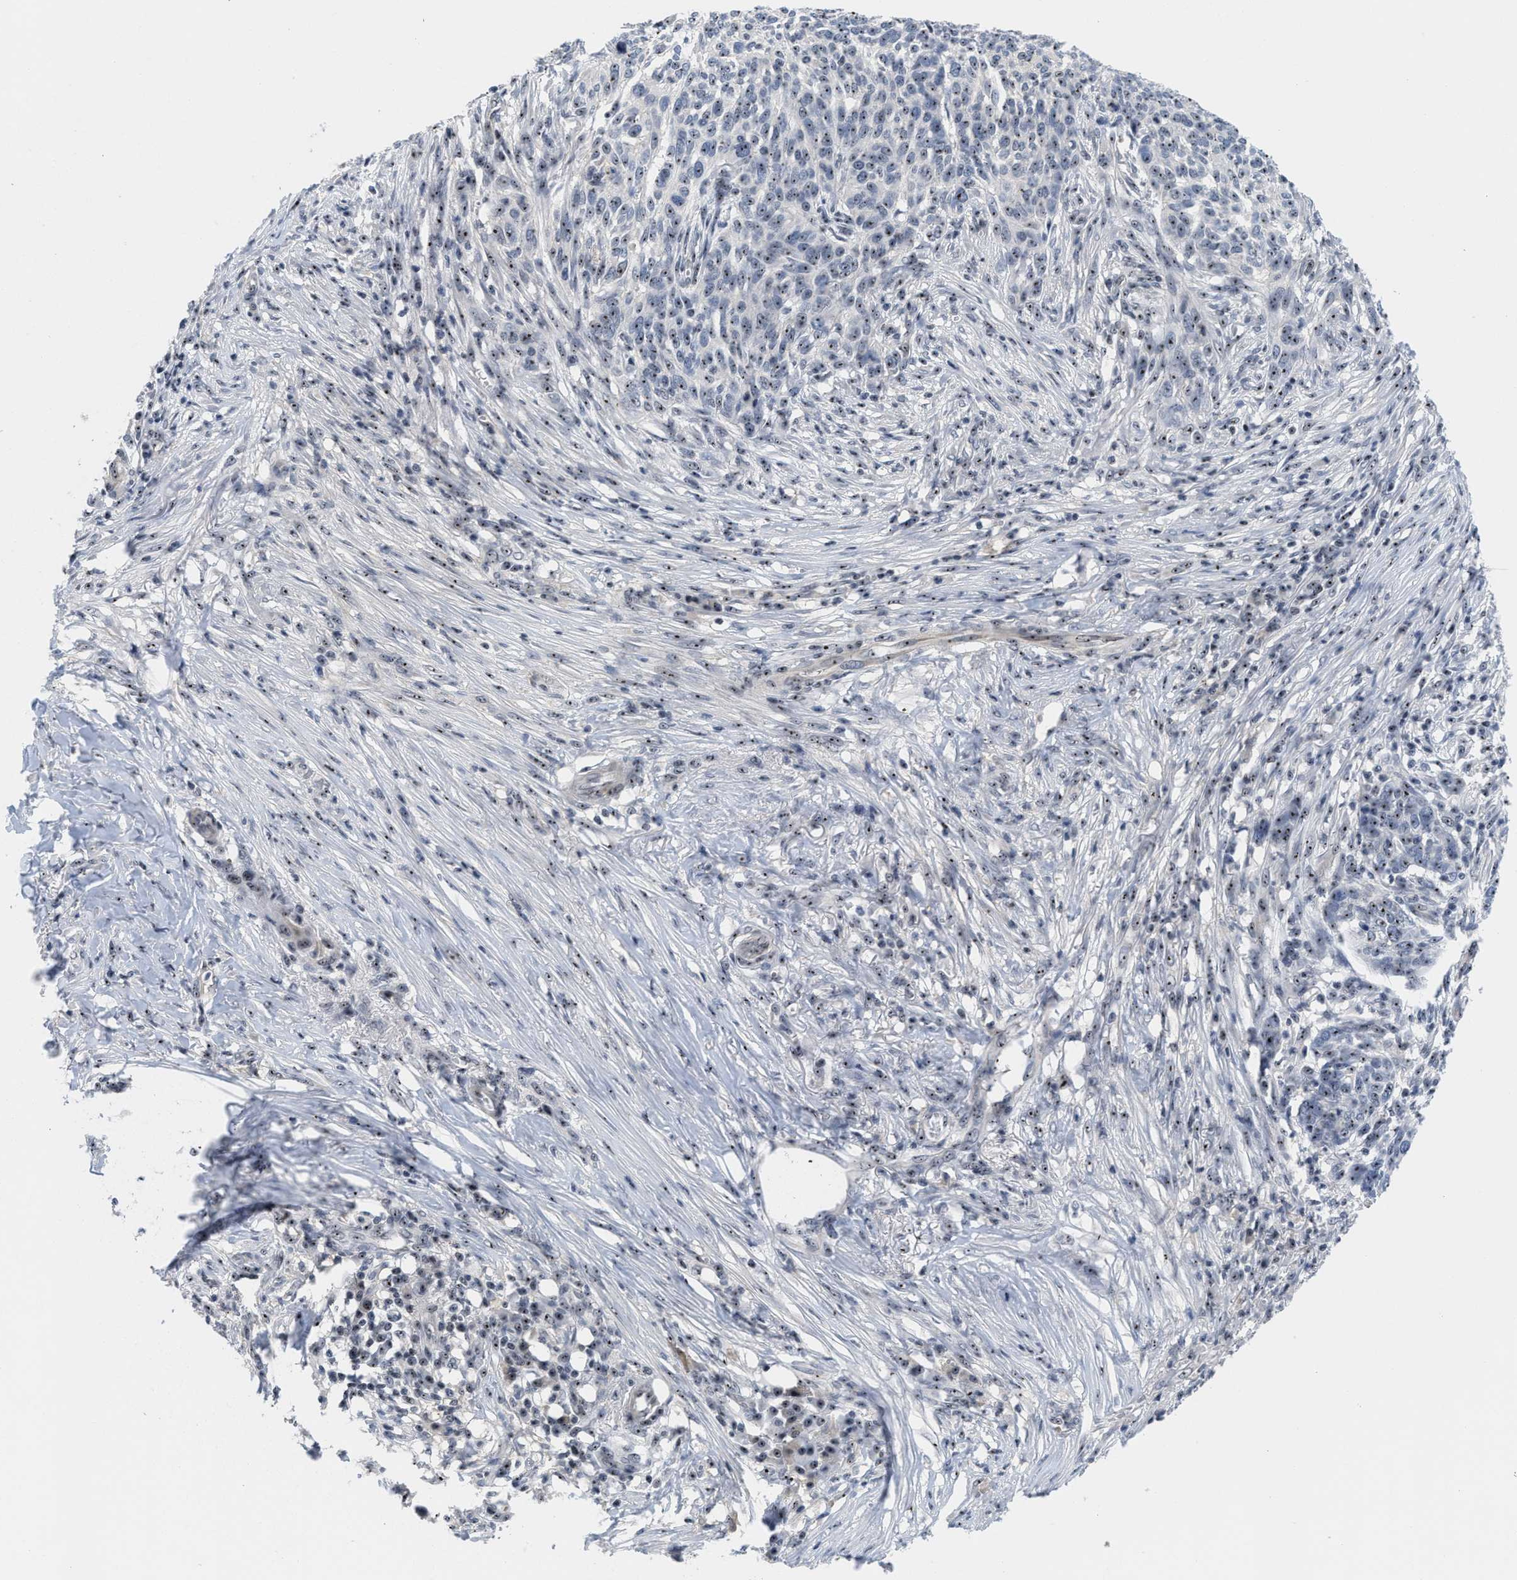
{"staining": {"intensity": "moderate", "quantity": ">75%", "location": "nuclear"}, "tissue": "skin cancer", "cell_type": "Tumor cells", "image_type": "cancer", "snomed": [{"axis": "morphology", "description": "Basal cell carcinoma"}, {"axis": "topography", "description": "Skin"}], "caption": "Protein expression by immunohistochemistry (IHC) reveals moderate nuclear staining in about >75% of tumor cells in skin cancer (basal cell carcinoma).", "gene": "NOP58", "patient": {"sex": "male", "age": 85}}